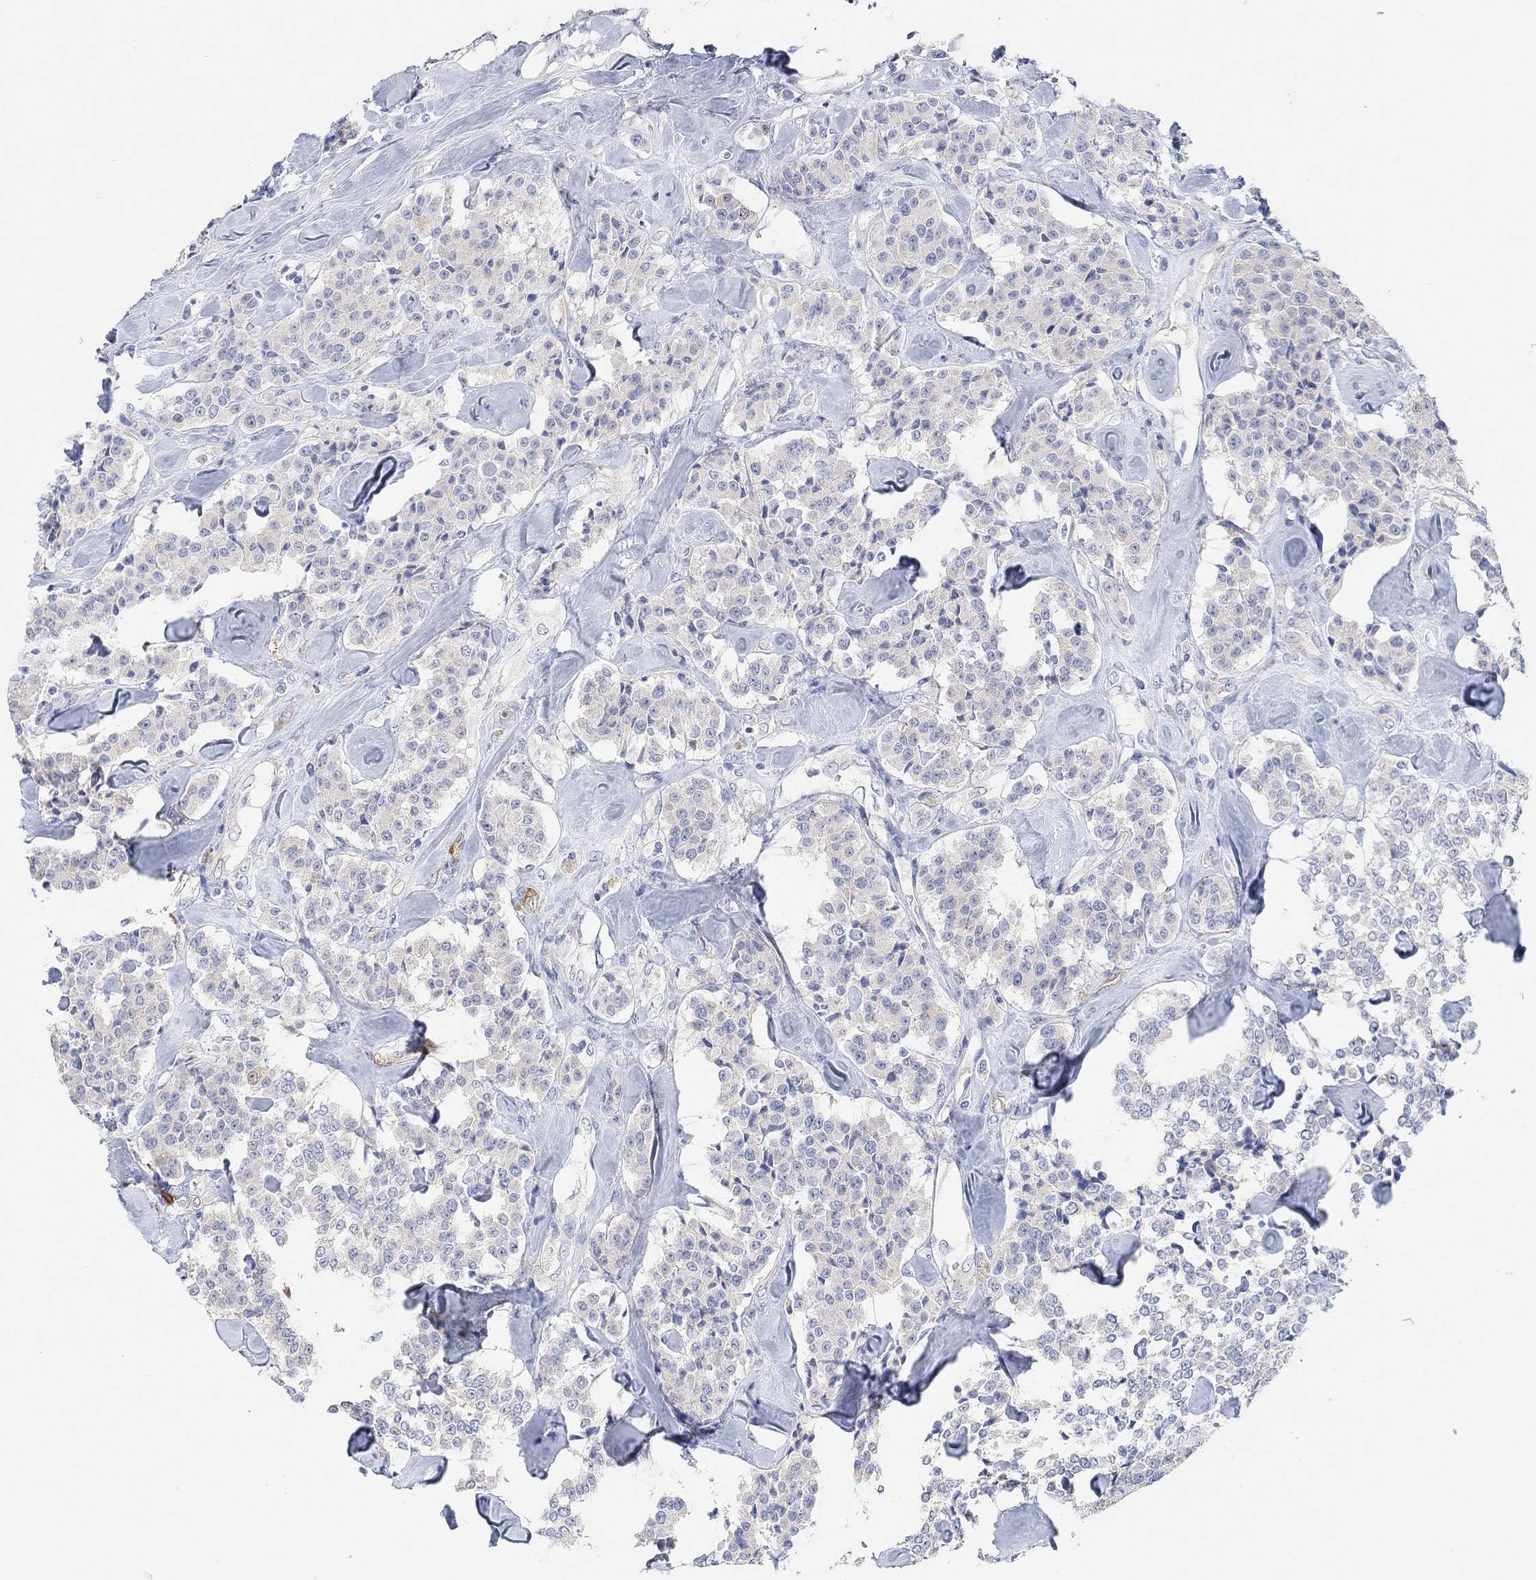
{"staining": {"intensity": "negative", "quantity": "none", "location": "none"}, "tissue": "carcinoid", "cell_type": "Tumor cells", "image_type": "cancer", "snomed": [{"axis": "morphology", "description": "Carcinoid, malignant, NOS"}, {"axis": "topography", "description": "Pancreas"}], "caption": "The IHC histopathology image has no significant expression in tumor cells of carcinoid (malignant) tissue. The staining was performed using DAB (3,3'-diaminobenzidine) to visualize the protein expression in brown, while the nuclei were stained in blue with hematoxylin (Magnification: 20x).", "gene": "VAT1L", "patient": {"sex": "male", "age": 41}}